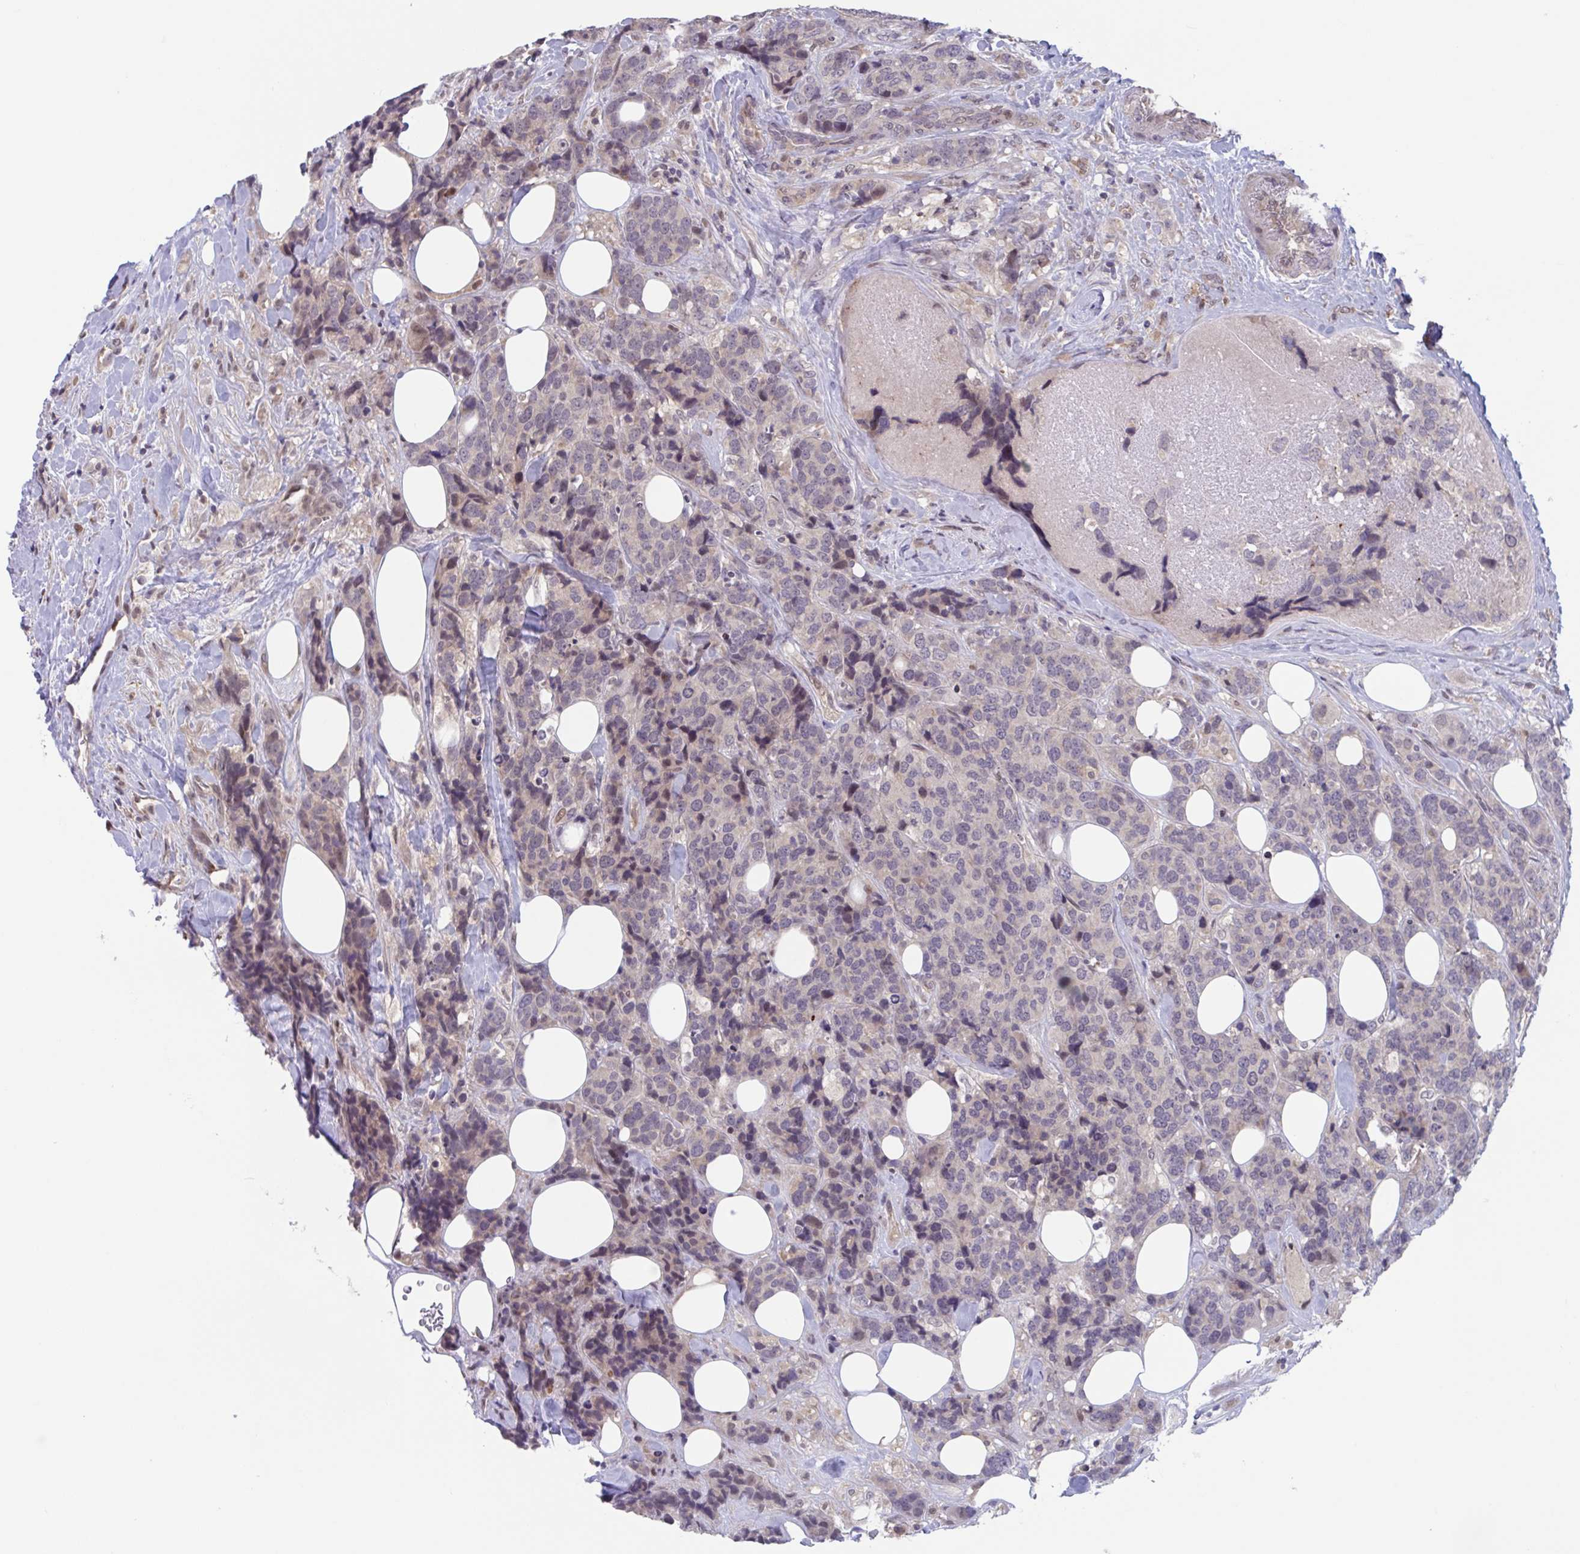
{"staining": {"intensity": "weak", "quantity": "<25%", "location": "cytoplasmic/membranous"}, "tissue": "breast cancer", "cell_type": "Tumor cells", "image_type": "cancer", "snomed": [{"axis": "morphology", "description": "Lobular carcinoma"}, {"axis": "topography", "description": "Breast"}], "caption": "Immunohistochemistry micrograph of neoplastic tissue: human lobular carcinoma (breast) stained with DAB (3,3'-diaminobenzidine) exhibits no significant protein staining in tumor cells.", "gene": "RIOK1", "patient": {"sex": "female", "age": 59}}